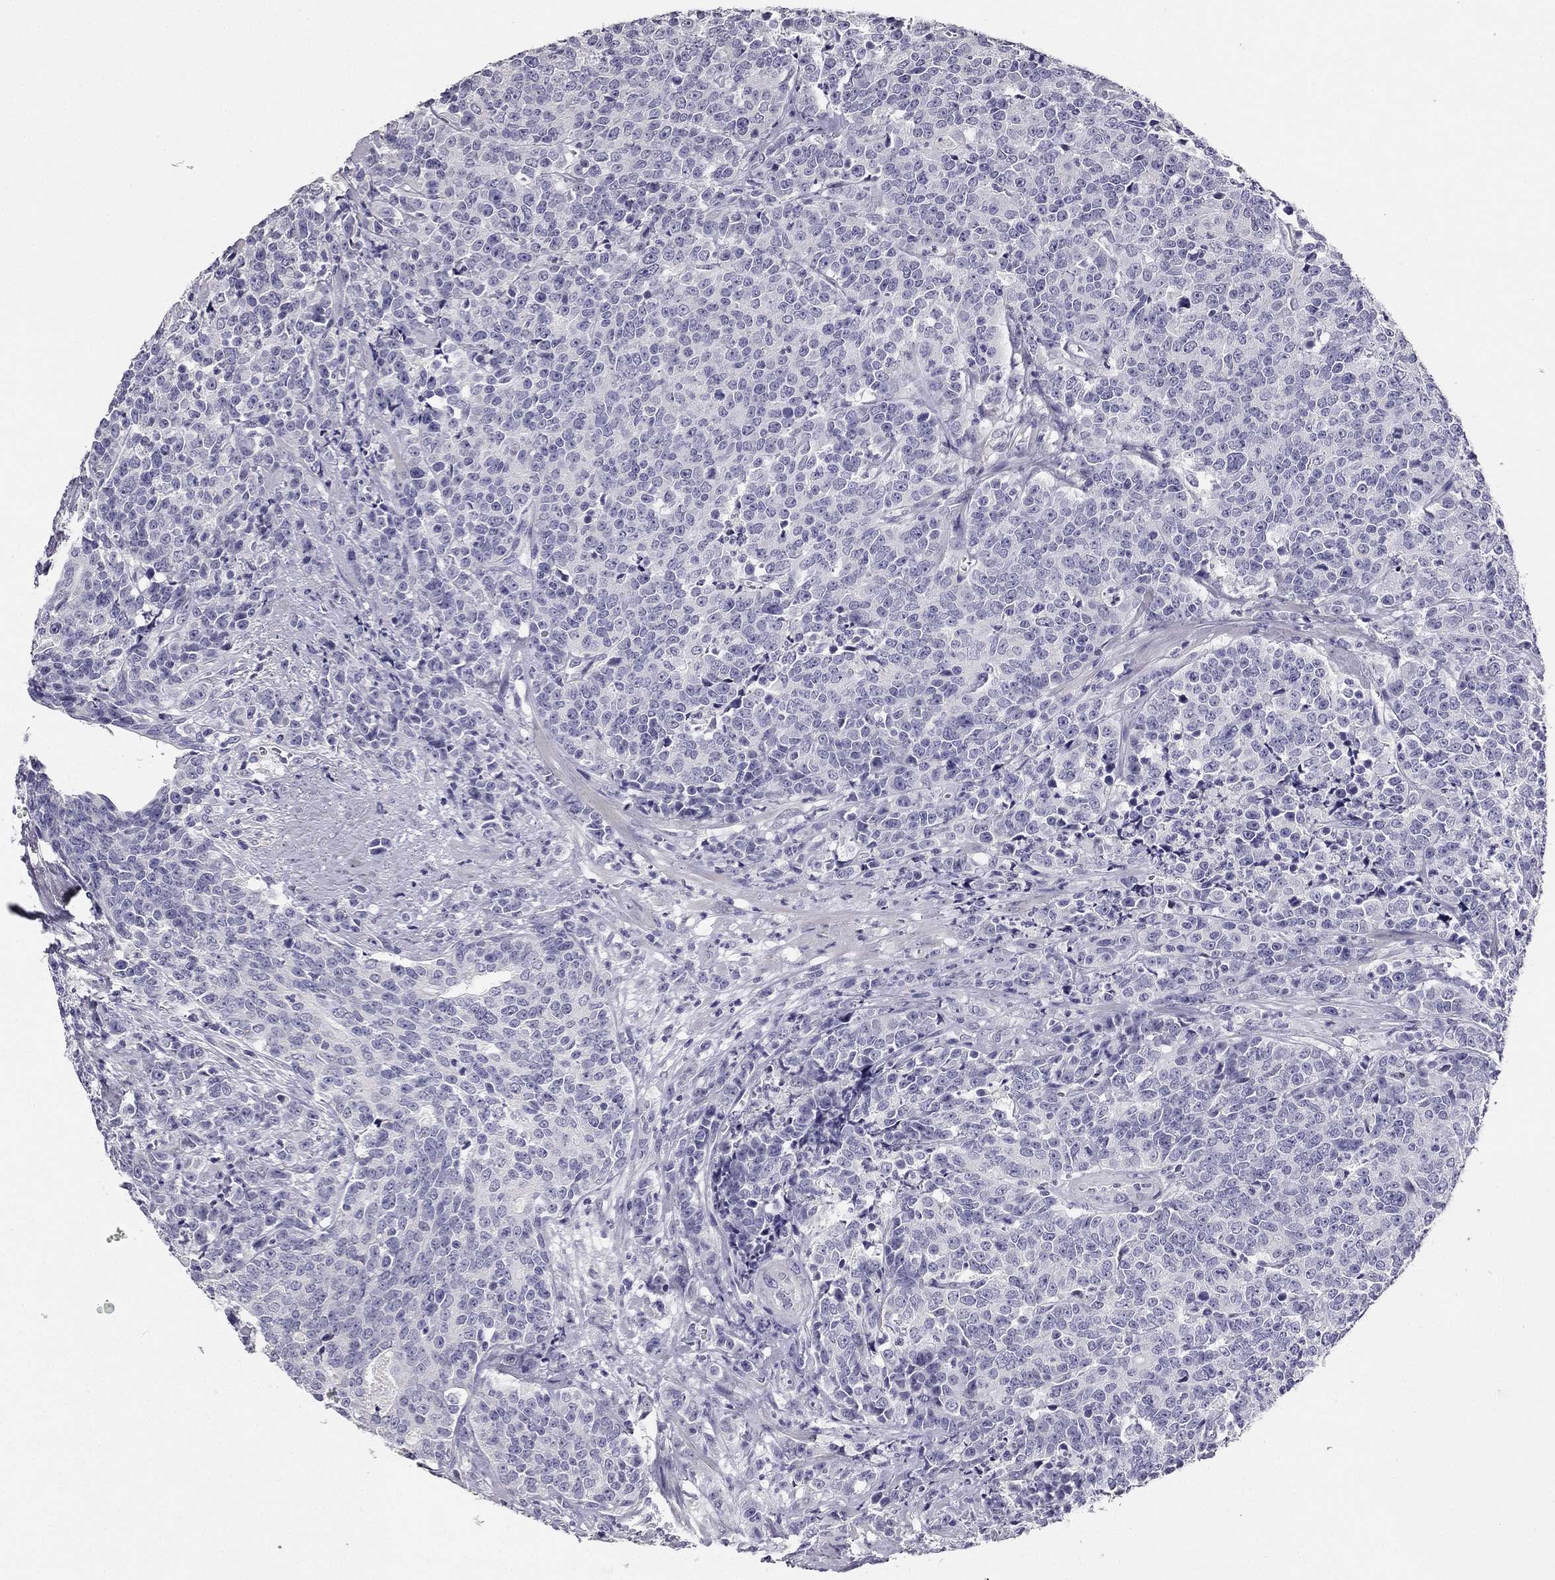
{"staining": {"intensity": "negative", "quantity": "none", "location": "none"}, "tissue": "prostate cancer", "cell_type": "Tumor cells", "image_type": "cancer", "snomed": [{"axis": "morphology", "description": "Adenocarcinoma, NOS"}, {"axis": "topography", "description": "Prostate"}], "caption": "This is an IHC image of adenocarcinoma (prostate). There is no positivity in tumor cells.", "gene": "CALB2", "patient": {"sex": "male", "age": 67}}